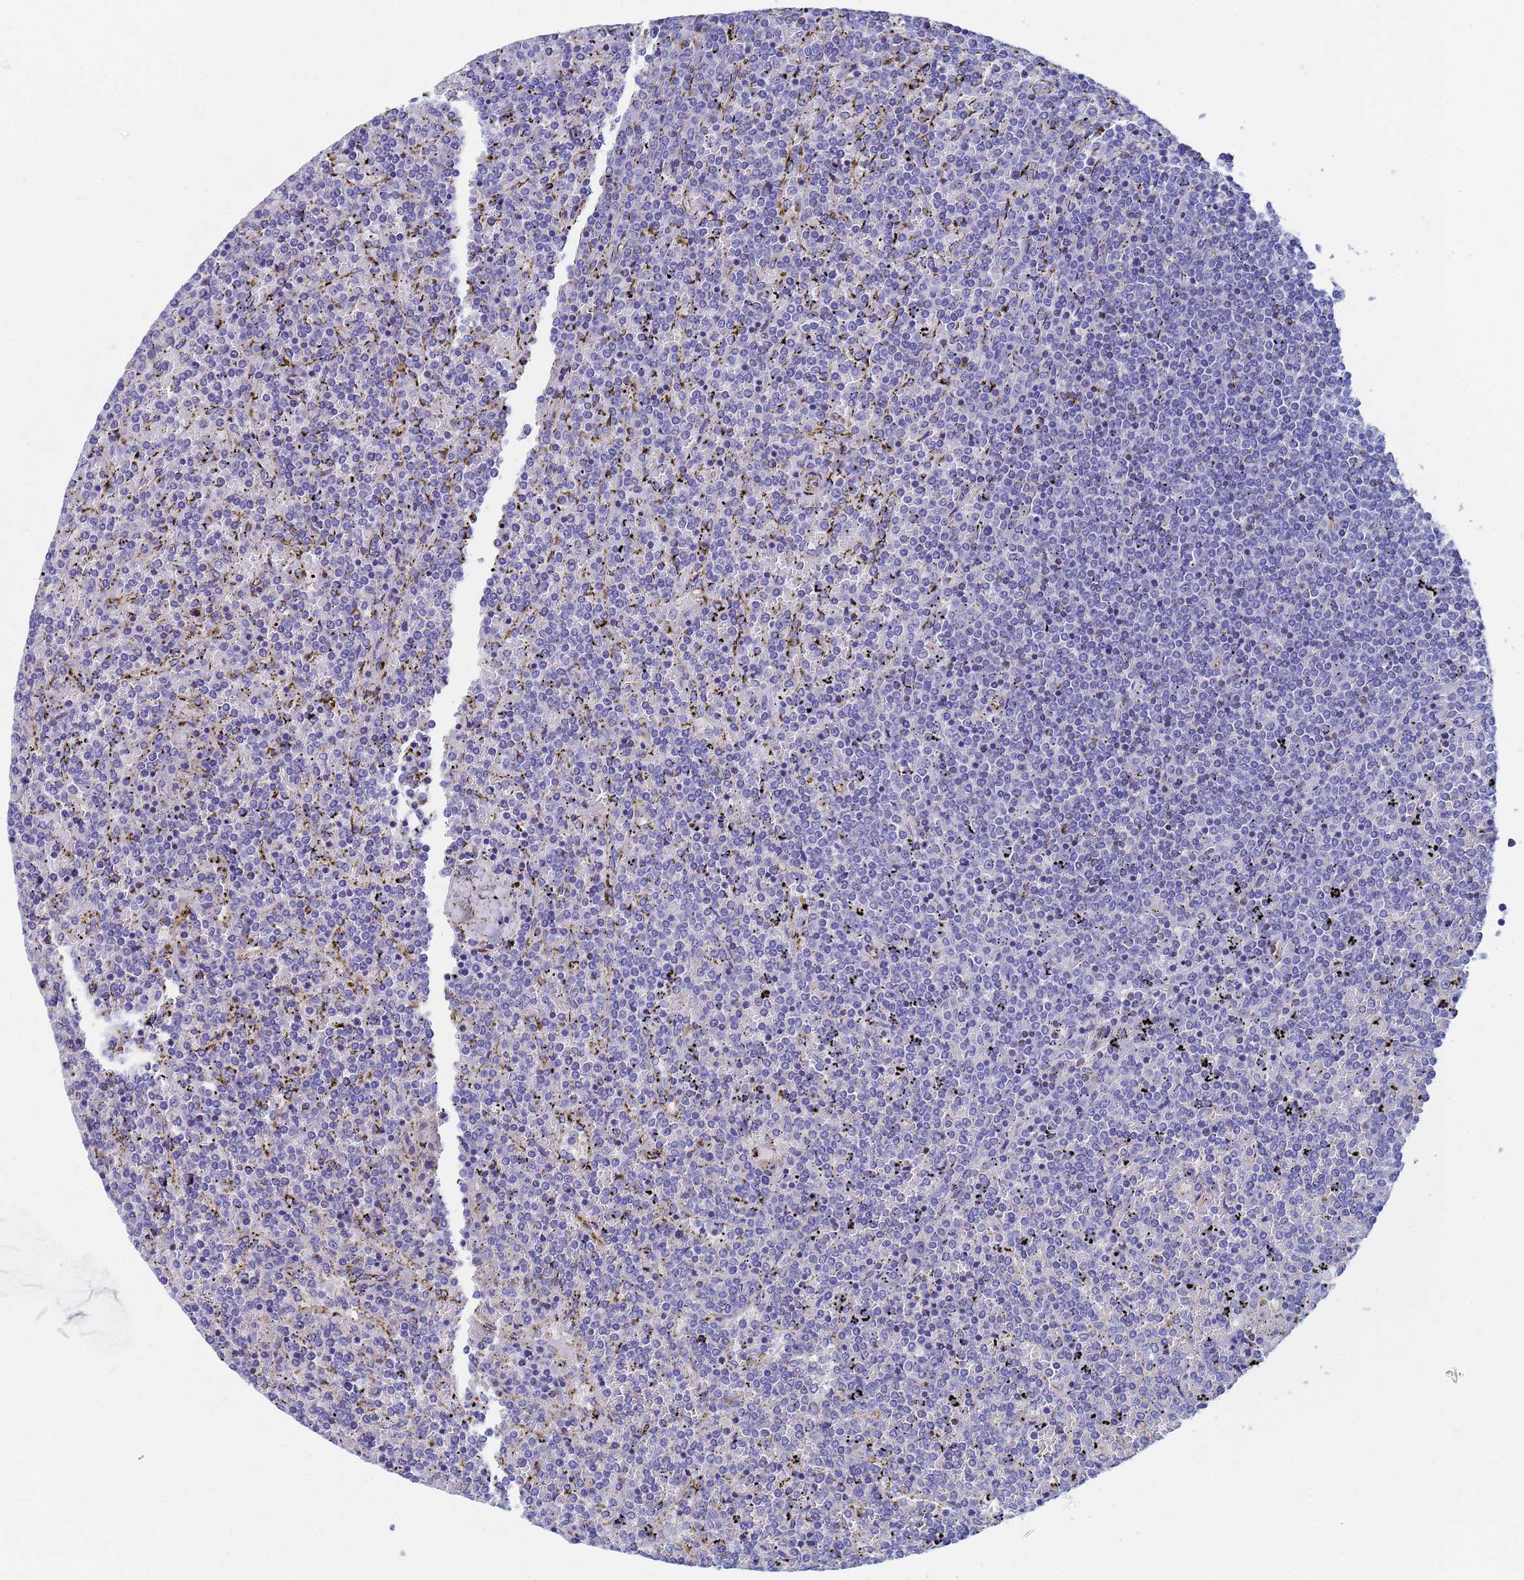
{"staining": {"intensity": "negative", "quantity": "none", "location": "none"}, "tissue": "lymphoma", "cell_type": "Tumor cells", "image_type": "cancer", "snomed": [{"axis": "morphology", "description": "Malignant lymphoma, non-Hodgkin's type, Low grade"}, {"axis": "topography", "description": "Spleen"}], "caption": "Immunohistochemistry histopathology image of neoplastic tissue: lymphoma stained with DAB (3,3'-diaminobenzidine) exhibits no significant protein staining in tumor cells.", "gene": "GCHFR", "patient": {"sex": "female", "age": 19}}